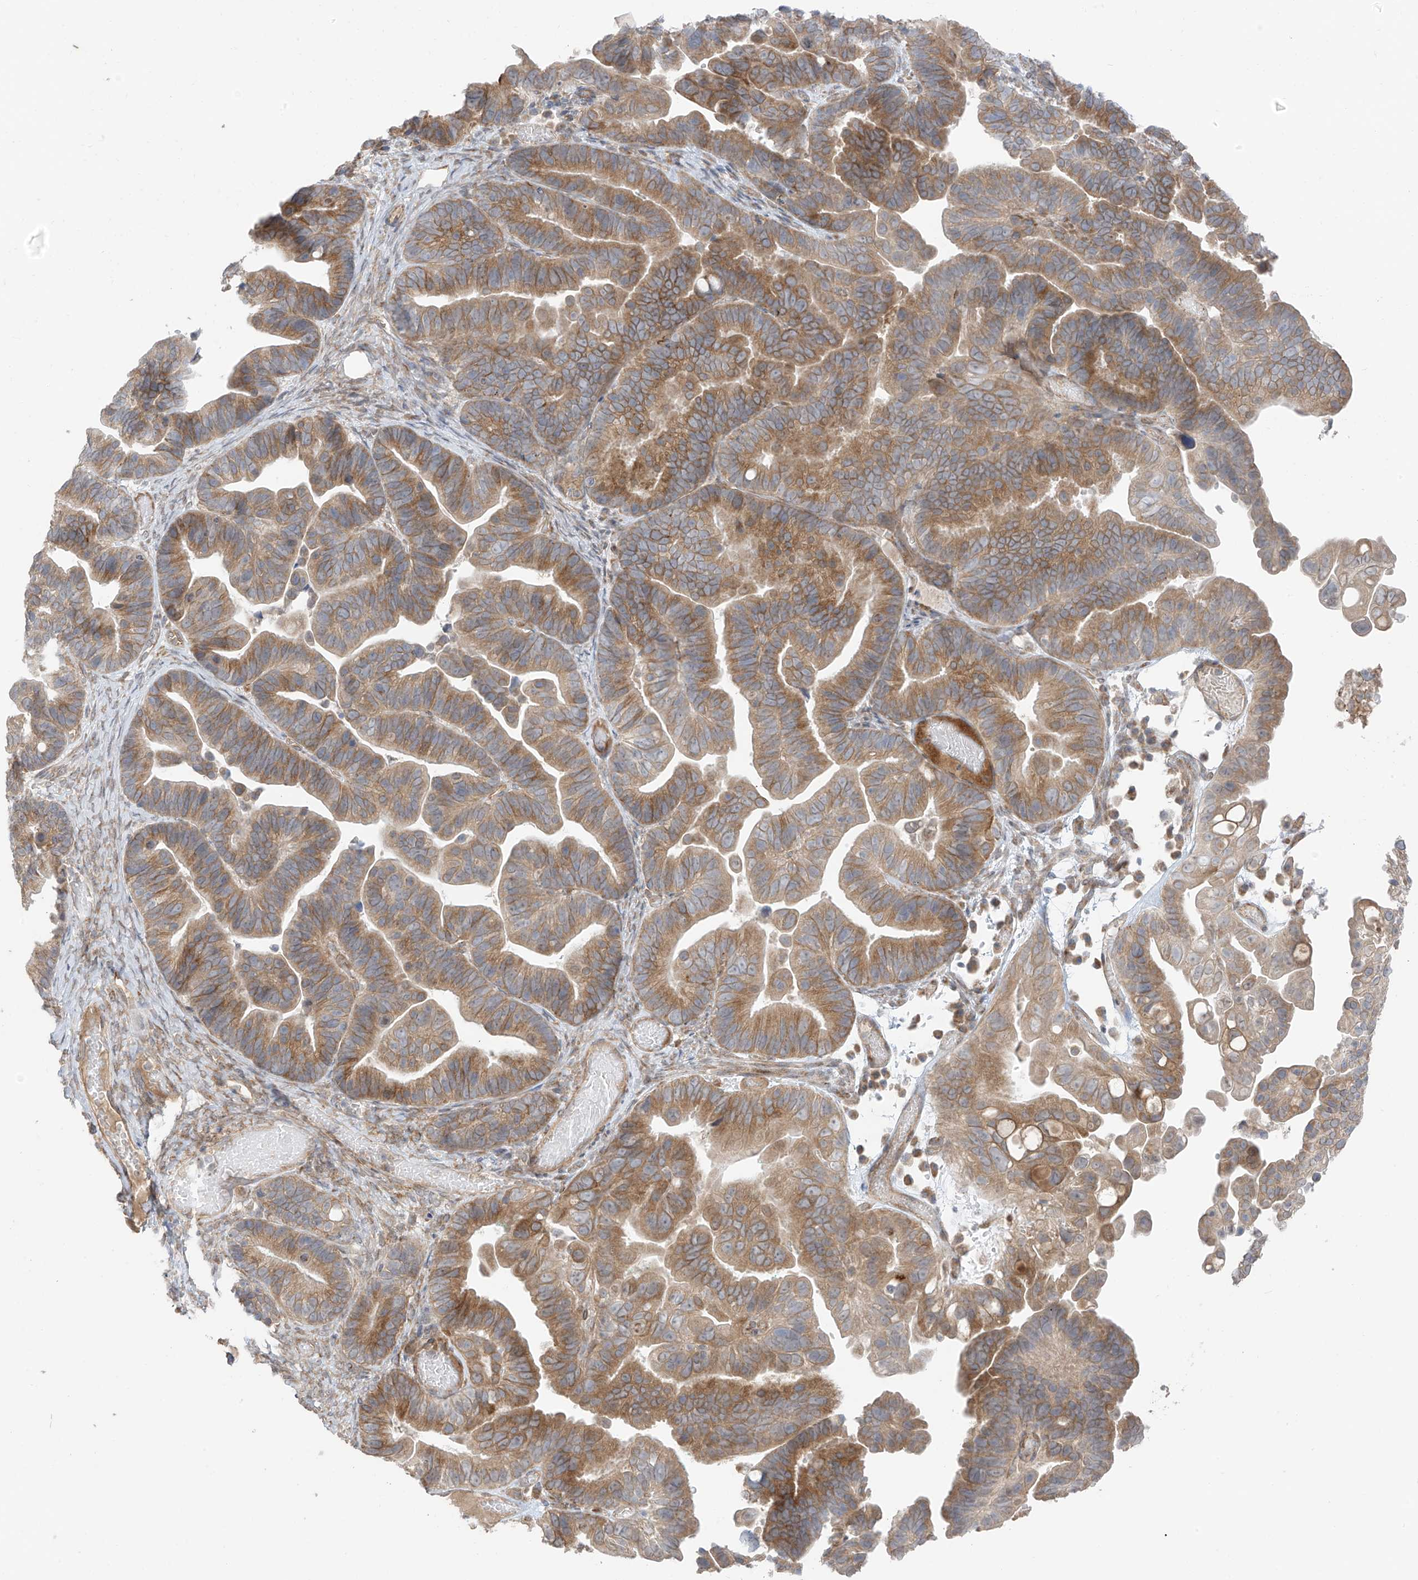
{"staining": {"intensity": "moderate", "quantity": ">75%", "location": "cytoplasmic/membranous"}, "tissue": "ovarian cancer", "cell_type": "Tumor cells", "image_type": "cancer", "snomed": [{"axis": "morphology", "description": "Cystadenocarcinoma, serous, NOS"}, {"axis": "topography", "description": "Ovary"}], "caption": "Protein staining of ovarian serous cystadenocarcinoma tissue reveals moderate cytoplasmic/membranous expression in approximately >75% of tumor cells.", "gene": "NALCN", "patient": {"sex": "female", "age": 56}}